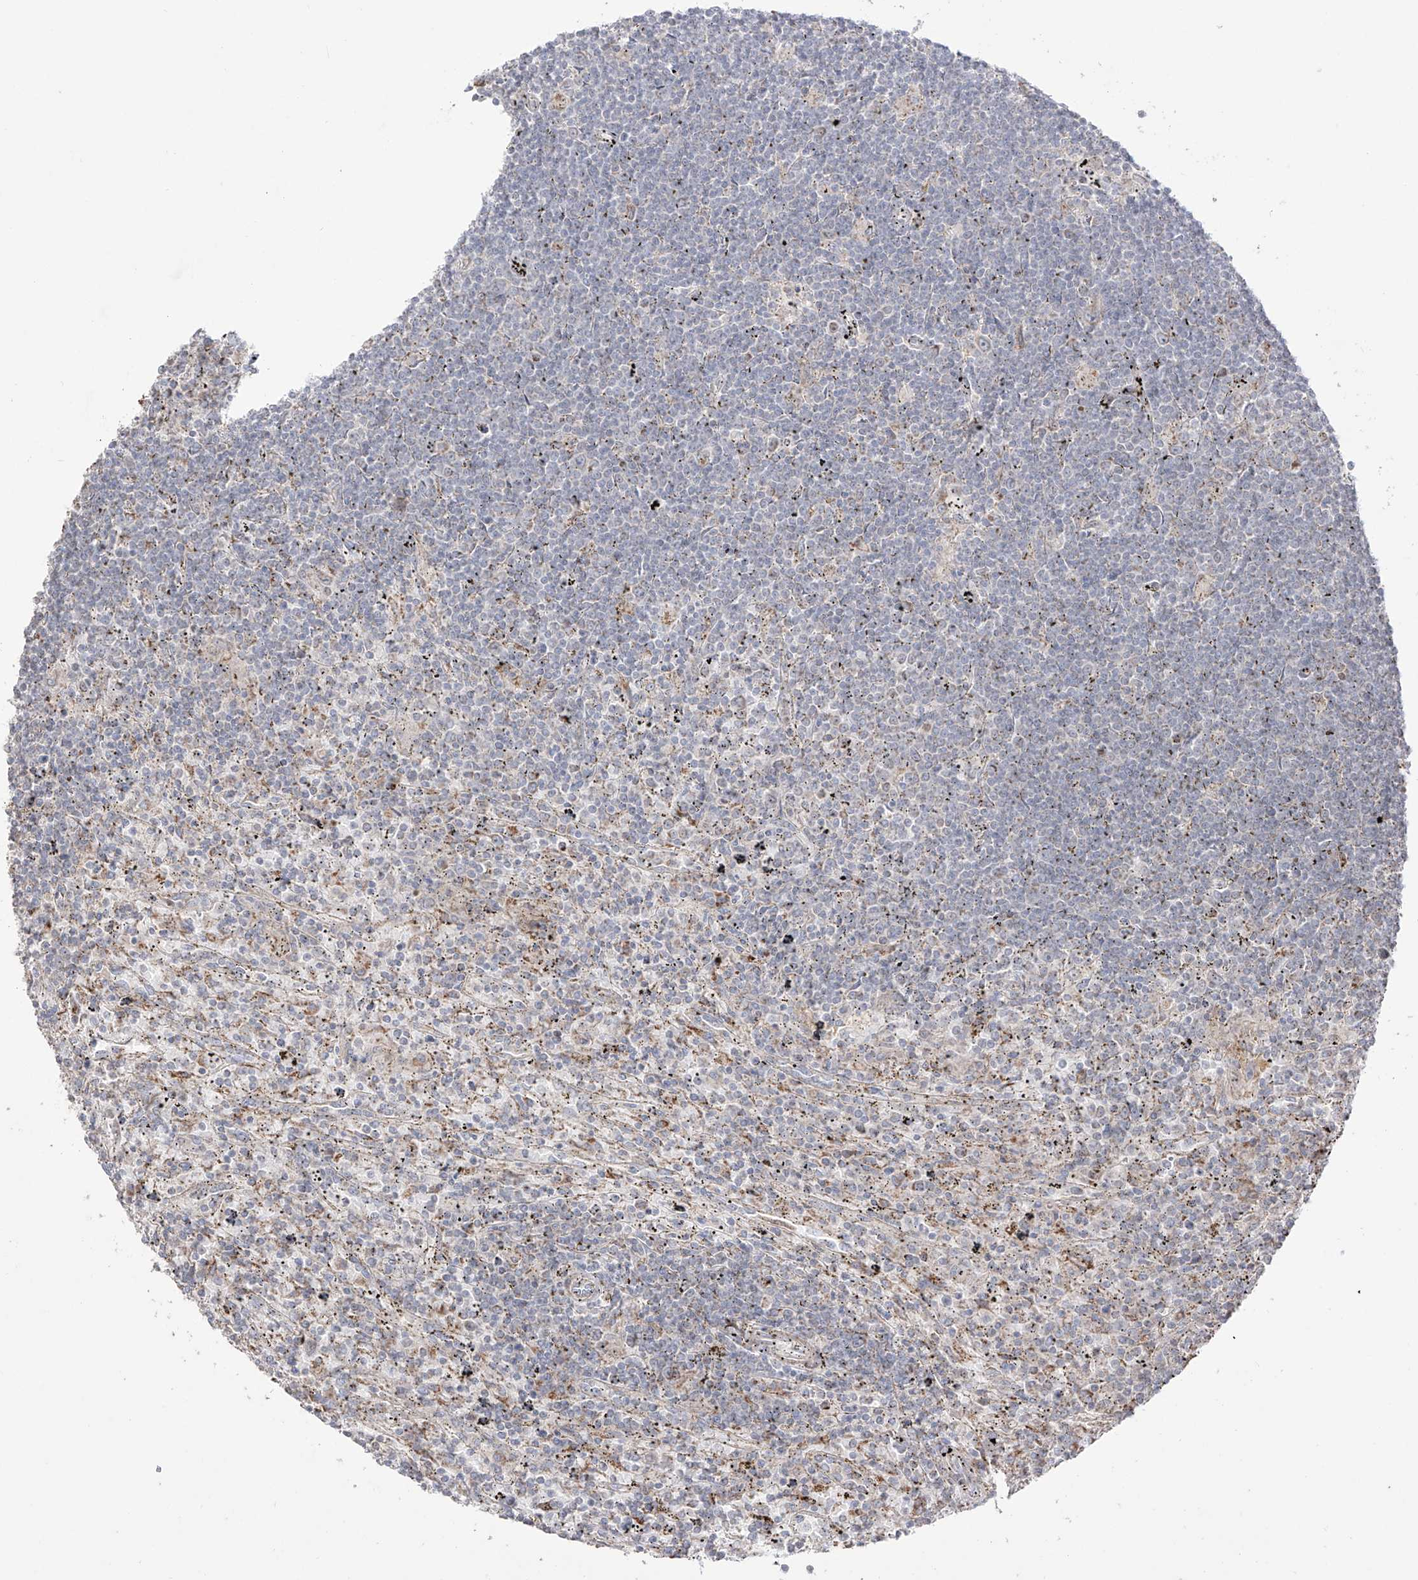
{"staining": {"intensity": "negative", "quantity": "none", "location": "none"}, "tissue": "lymphoma", "cell_type": "Tumor cells", "image_type": "cancer", "snomed": [{"axis": "morphology", "description": "Malignant lymphoma, non-Hodgkin's type, Low grade"}, {"axis": "topography", "description": "Spleen"}], "caption": "Immunohistochemistry of human lymphoma demonstrates no staining in tumor cells.", "gene": "YKT6", "patient": {"sex": "male", "age": 76}}